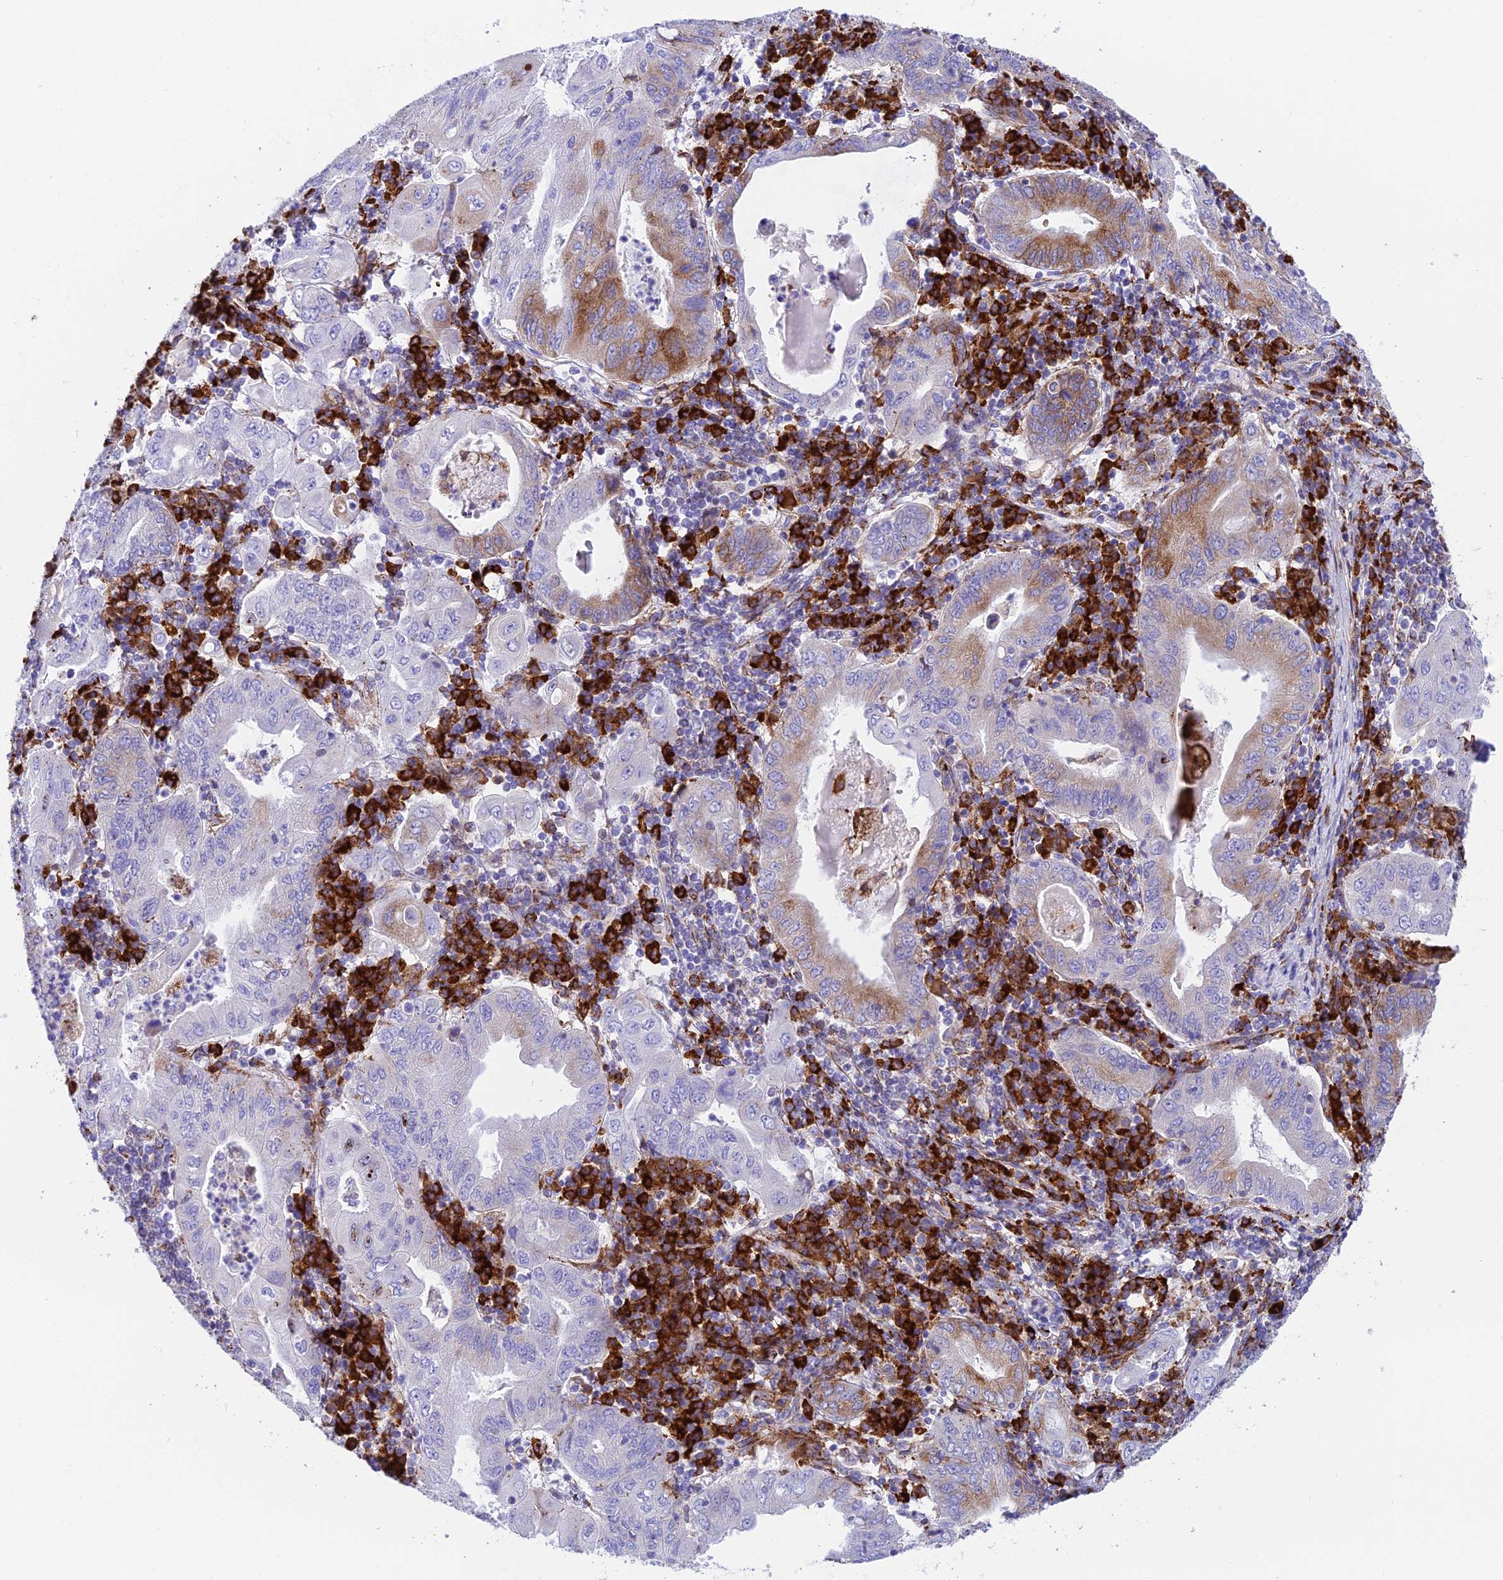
{"staining": {"intensity": "moderate", "quantity": "<25%", "location": "cytoplasmic/membranous"}, "tissue": "stomach cancer", "cell_type": "Tumor cells", "image_type": "cancer", "snomed": [{"axis": "morphology", "description": "Normal tissue, NOS"}, {"axis": "morphology", "description": "Adenocarcinoma, NOS"}, {"axis": "topography", "description": "Esophagus"}, {"axis": "topography", "description": "Stomach, upper"}, {"axis": "topography", "description": "Peripheral nerve tissue"}], "caption": "The immunohistochemical stain shows moderate cytoplasmic/membranous positivity in tumor cells of adenocarcinoma (stomach) tissue.", "gene": "TUBGCP6", "patient": {"sex": "male", "age": 62}}